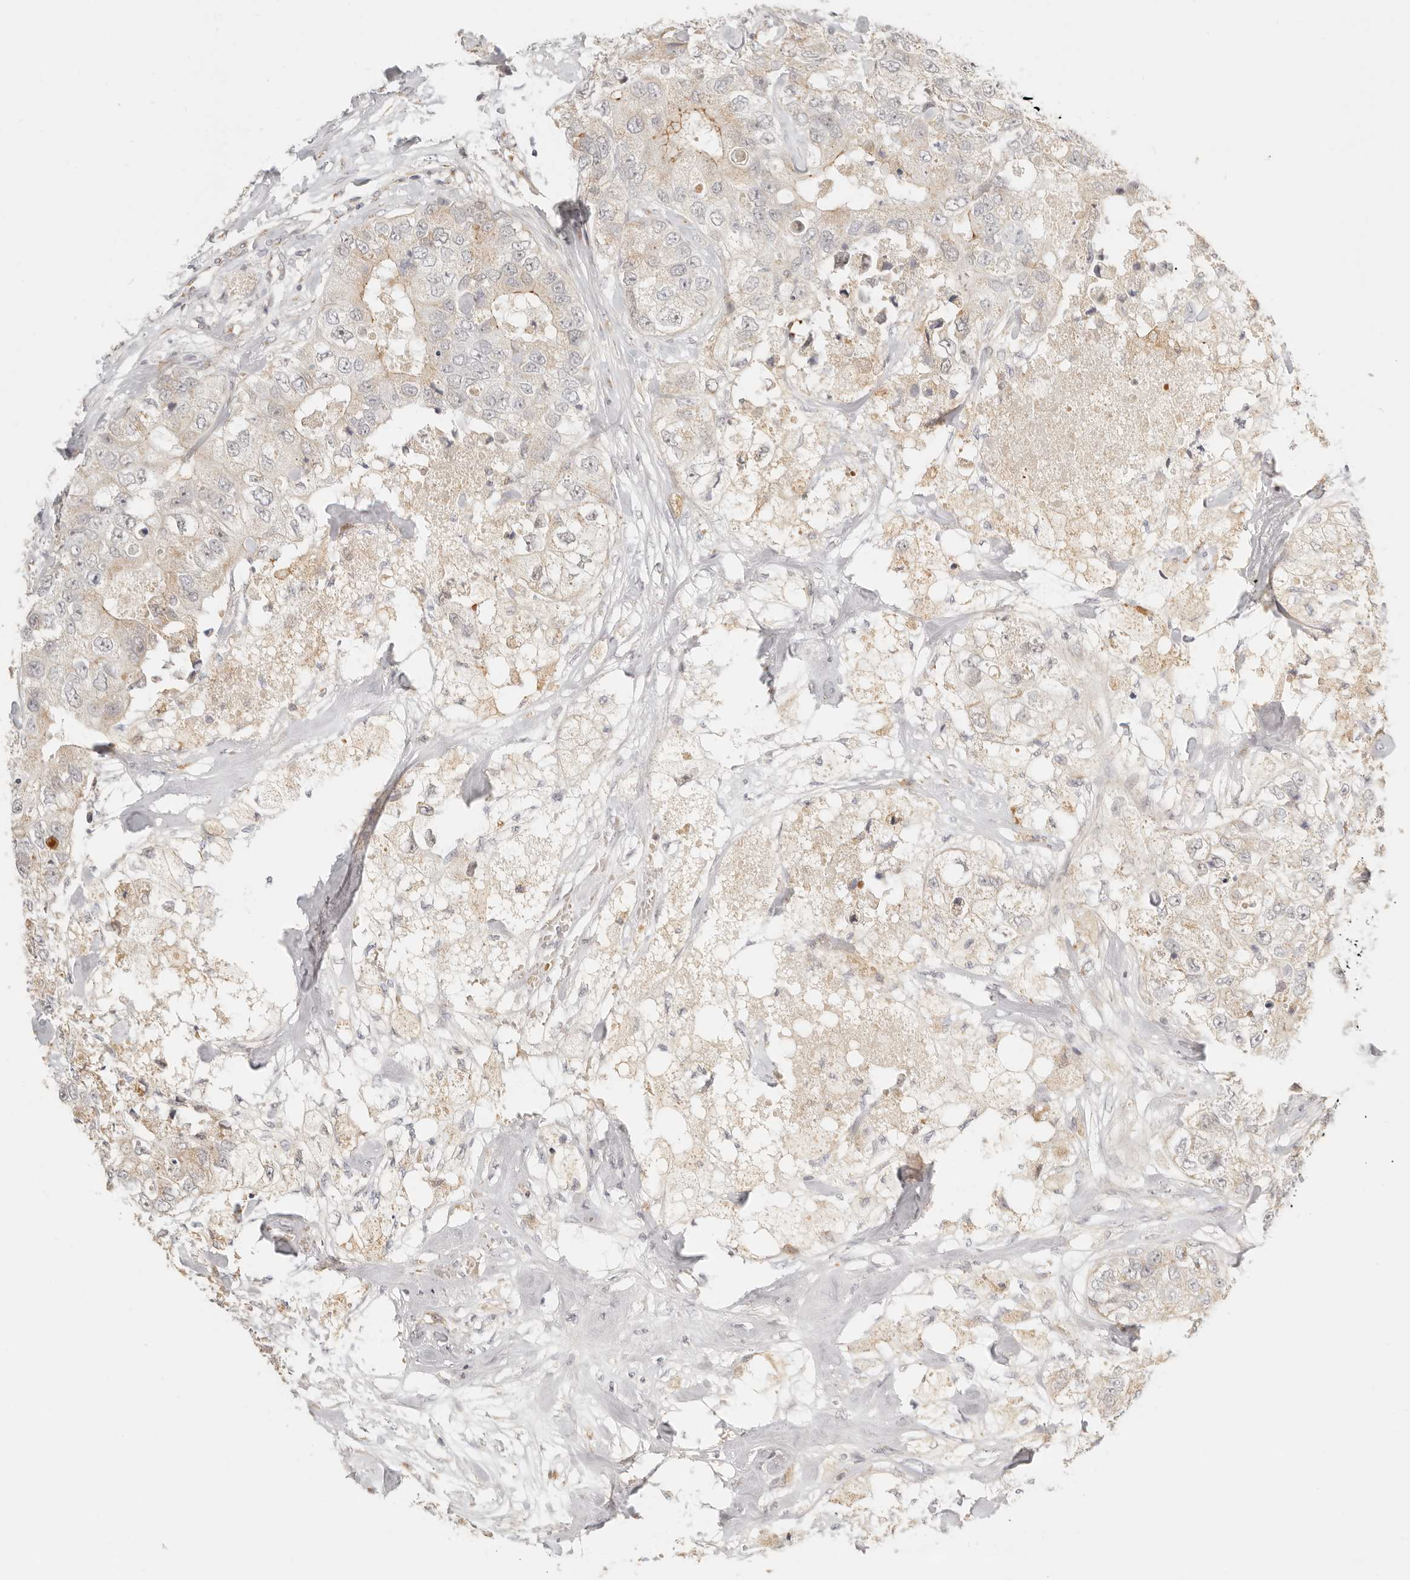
{"staining": {"intensity": "moderate", "quantity": "<25%", "location": "cytoplasmic/membranous"}, "tissue": "breast cancer", "cell_type": "Tumor cells", "image_type": "cancer", "snomed": [{"axis": "morphology", "description": "Duct carcinoma"}, {"axis": "topography", "description": "Breast"}], "caption": "A low amount of moderate cytoplasmic/membranous staining is identified in approximately <25% of tumor cells in intraductal carcinoma (breast) tissue.", "gene": "FAM20B", "patient": {"sex": "female", "age": 62}}